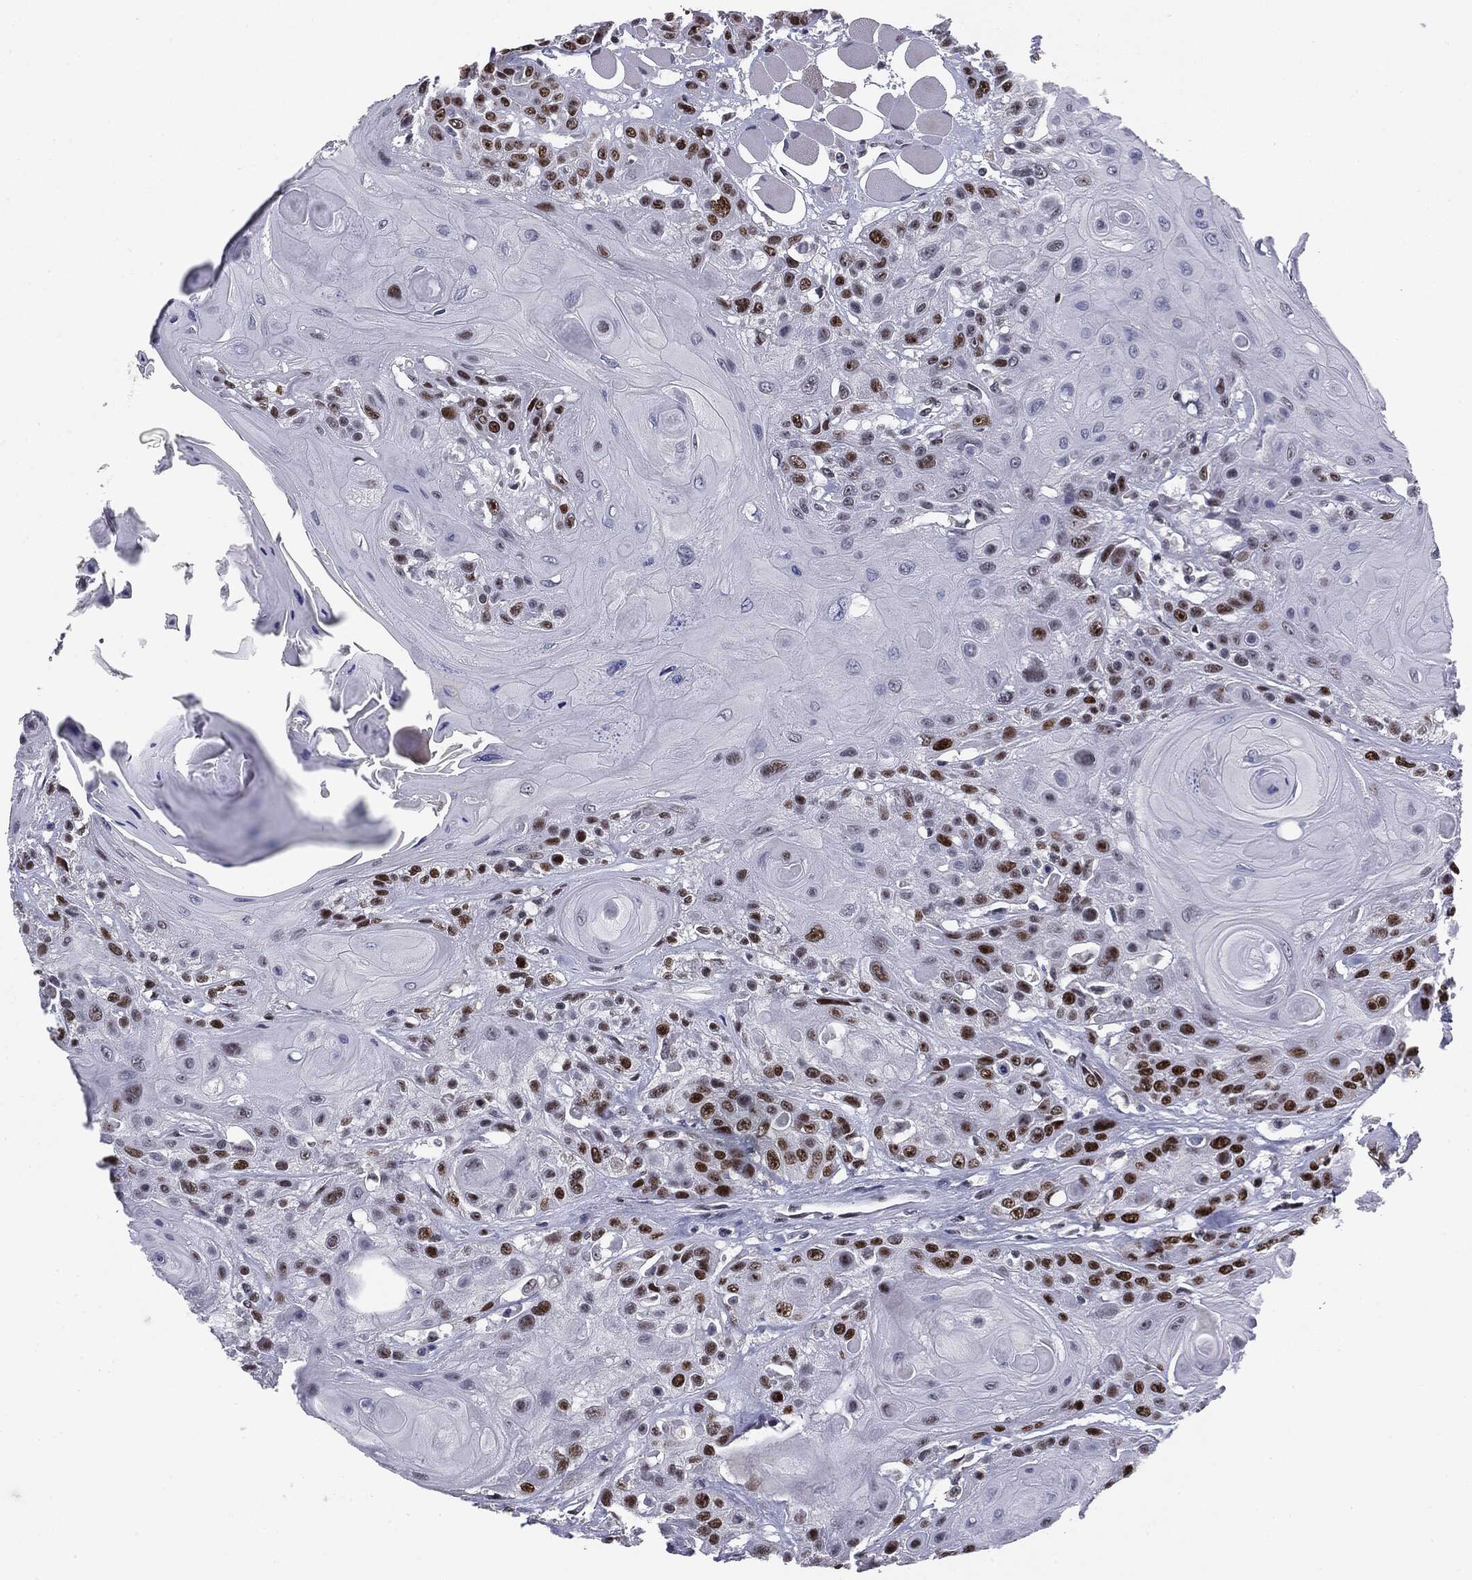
{"staining": {"intensity": "strong", "quantity": ">75%", "location": "nuclear"}, "tissue": "head and neck cancer", "cell_type": "Tumor cells", "image_type": "cancer", "snomed": [{"axis": "morphology", "description": "Squamous cell carcinoma, NOS"}, {"axis": "topography", "description": "Head-Neck"}], "caption": "Head and neck cancer (squamous cell carcinoma) tissue displays strong nuclear expression in about >75% of tumor cells", "gene": "MDC1", "patient": {"sex": "female", "age": 59}}